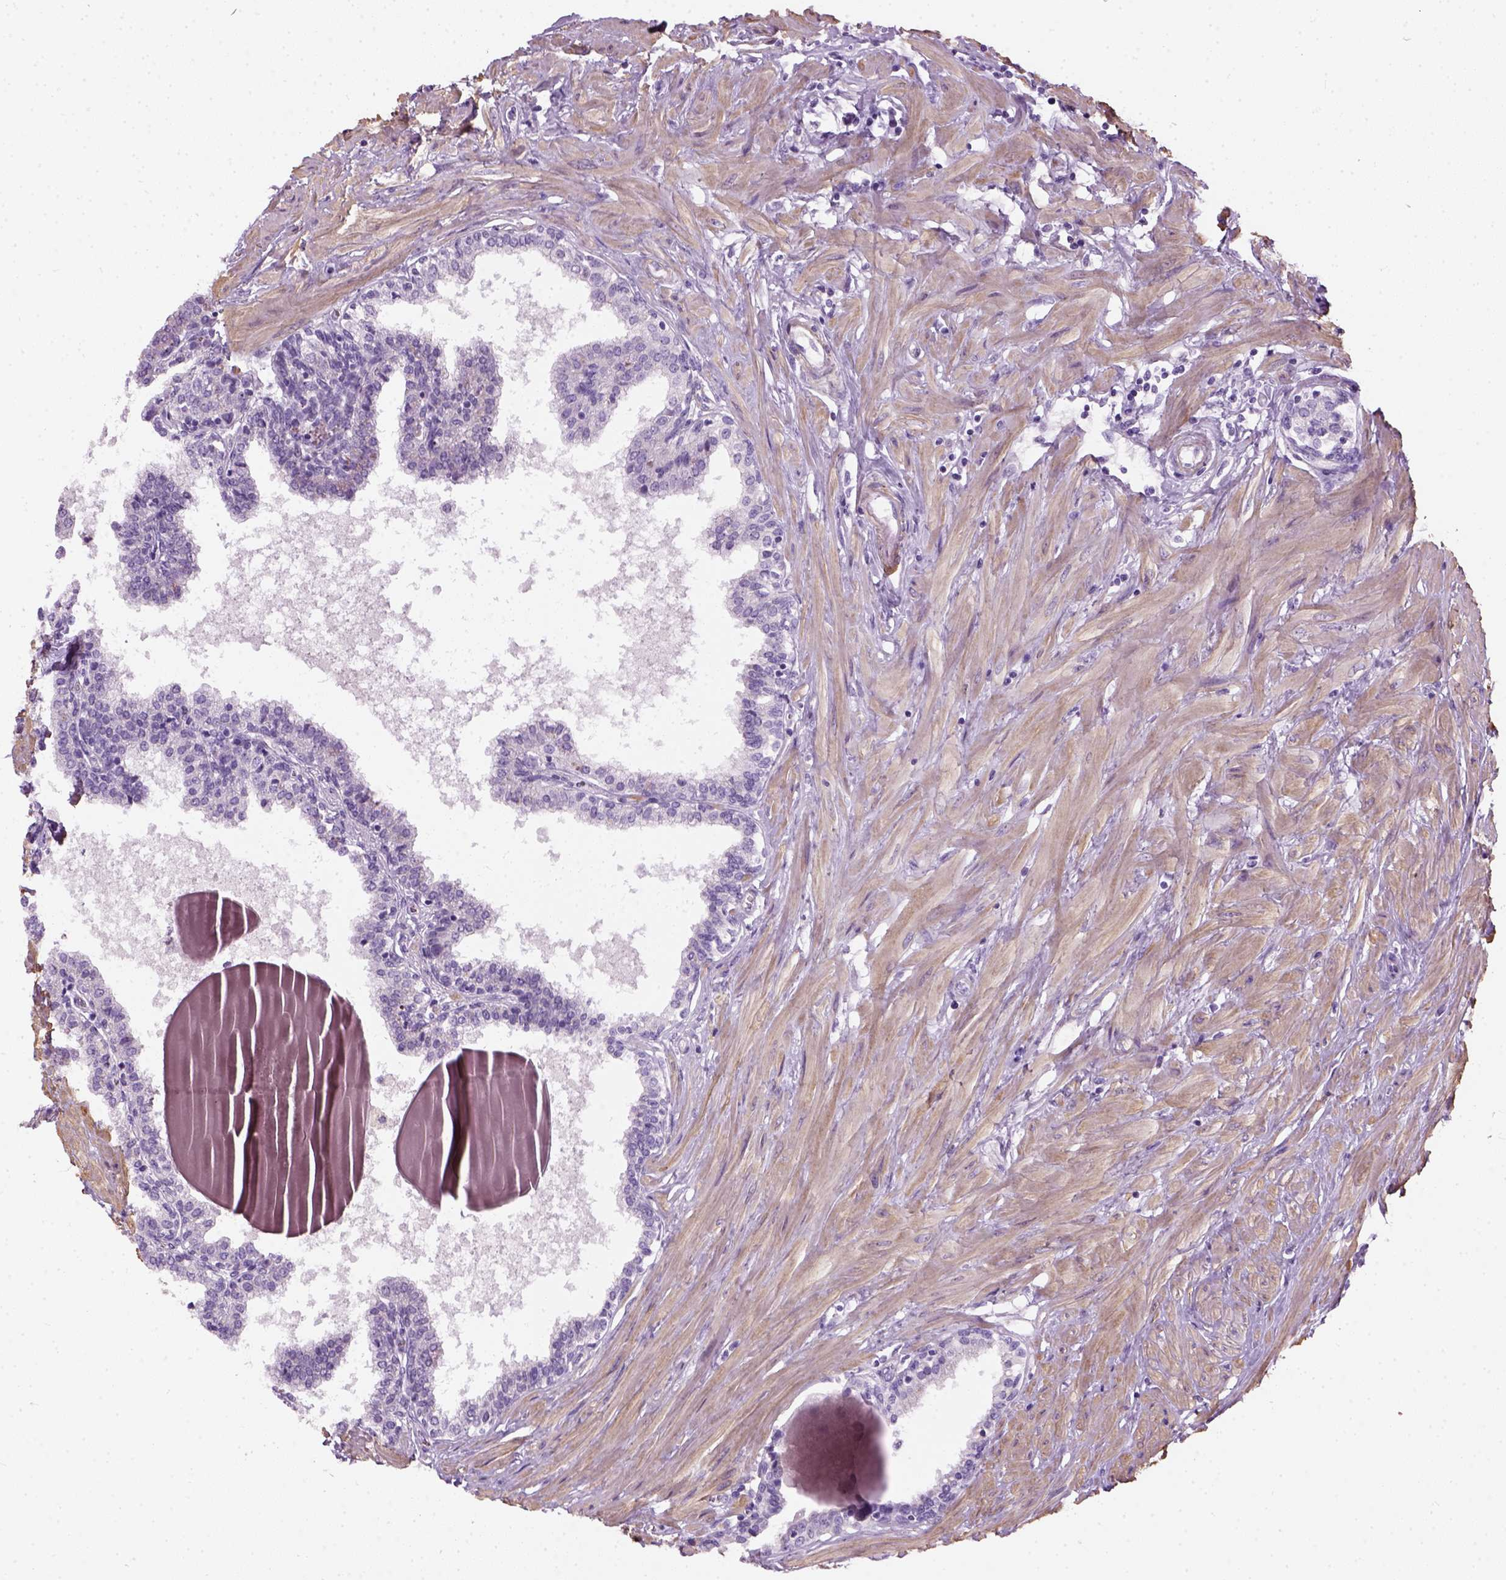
{"staining": {"intensity": "negative", "quantity": "none", "location": "none"}, "tissue": "prostate", "cell_type": "Glandular cells", "image_type": "normal", "snomed": [{"axis": "morphology", "description": "Normal tissue, NOS"}, {"axis": "topography", "description": "Prostate"}], "caption": "Immunohistochemistry of normal prostate displays no staining in glandular cells.", "gene": "FAM161A", "patient": {"sex": "male", "age": 55}}